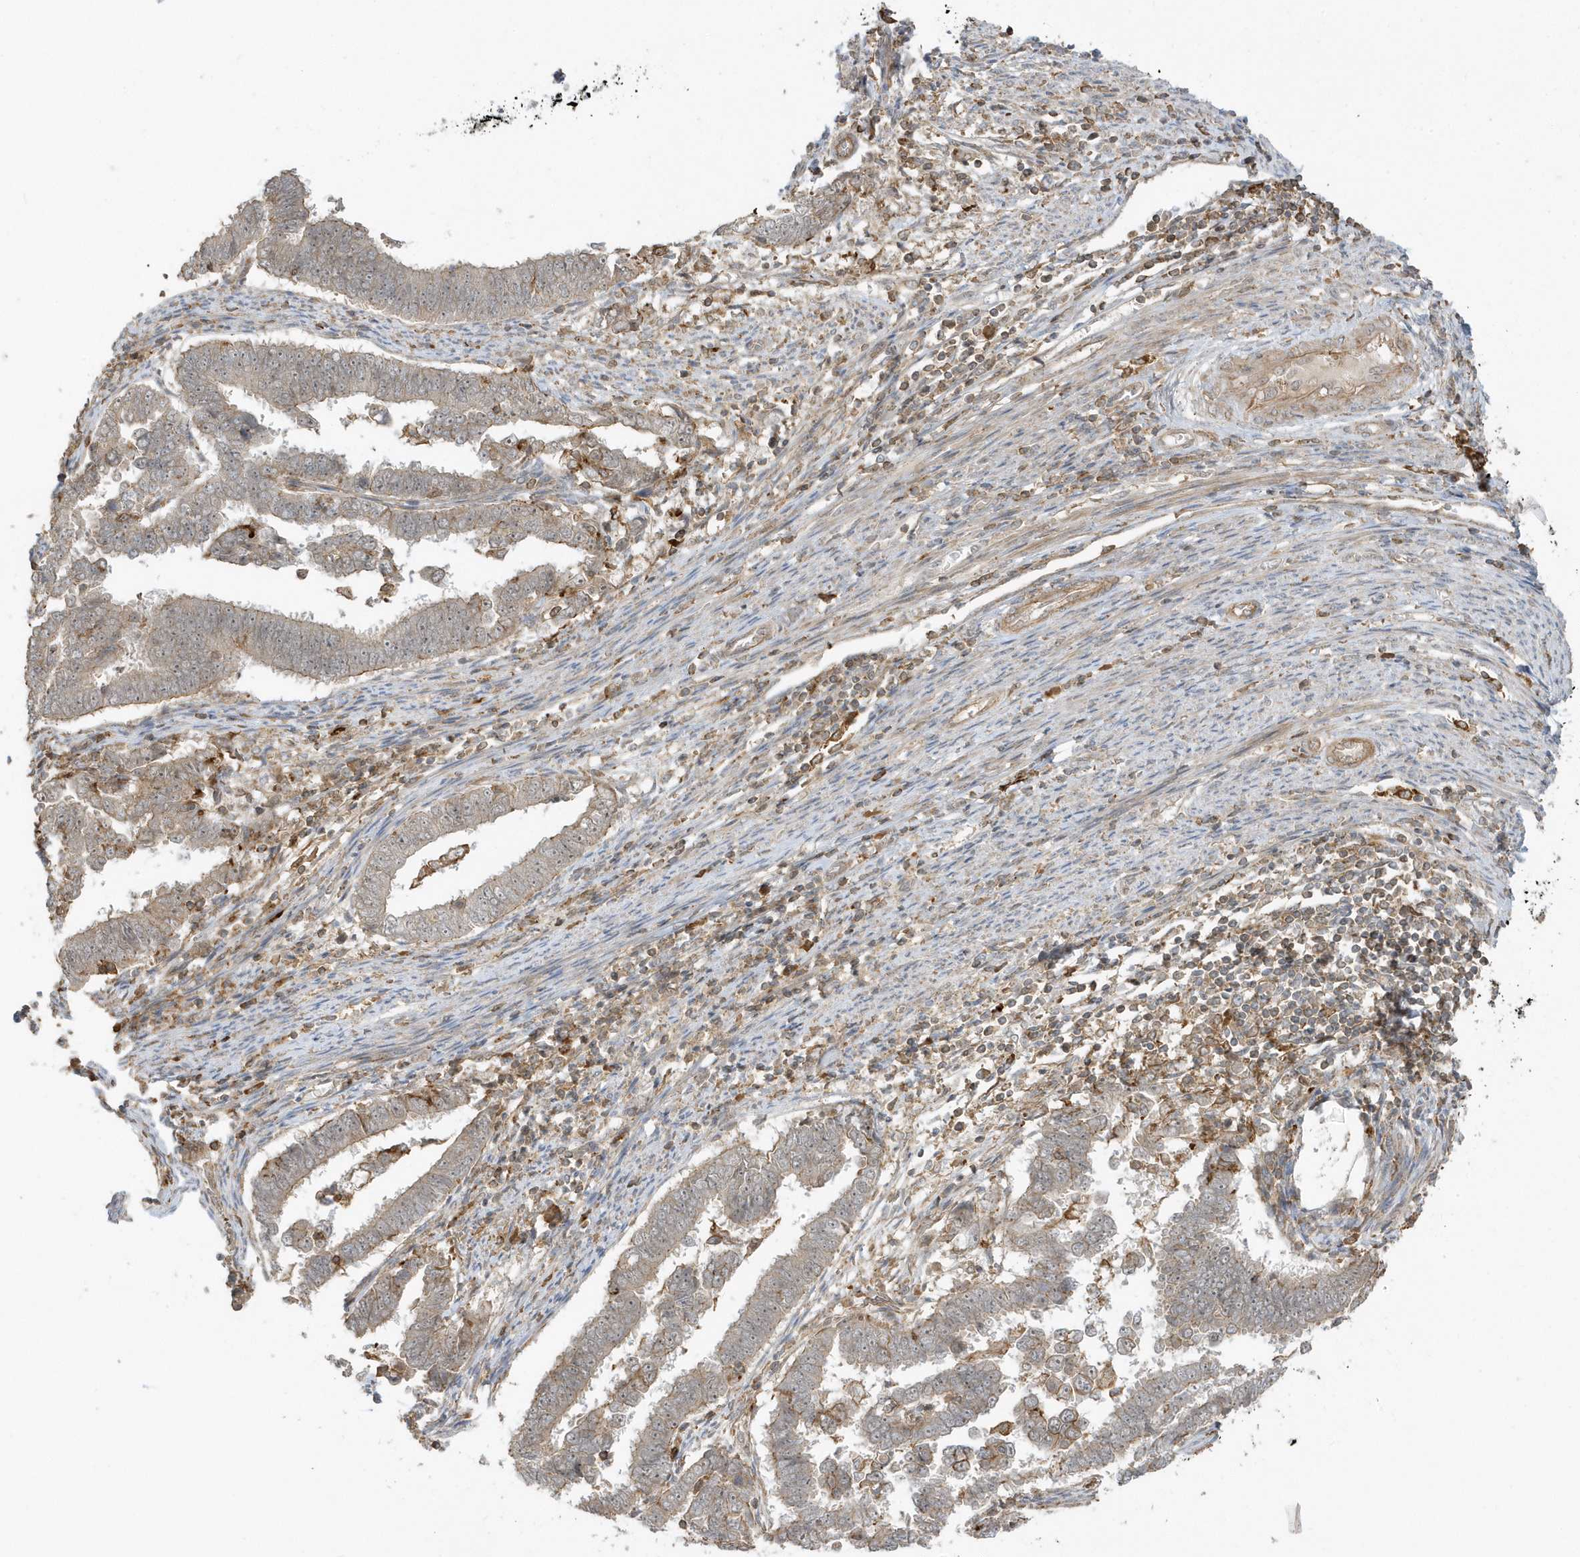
{"staining": {"intensity": "weak", "quantity": "25%-75%", "location": "cytoplasmic/membranous"}, "tissue": "endometrial cancer", "cell_type": "Tumor cells", "image_type": "cancer", "snomed": [{"axis": "morphology", "description": "Adenocarcinoma, NOS"}, {"axis": "topography", "description": "Endometrium"}], "caption": "Protein staining of endometrial cancer tissue exhibits weak cytoplasmic/membranous expression in about 25%-75% of tumor cells.", "gene": "ZBTB8A", "patient": {"sex": "female", "age": 75}}